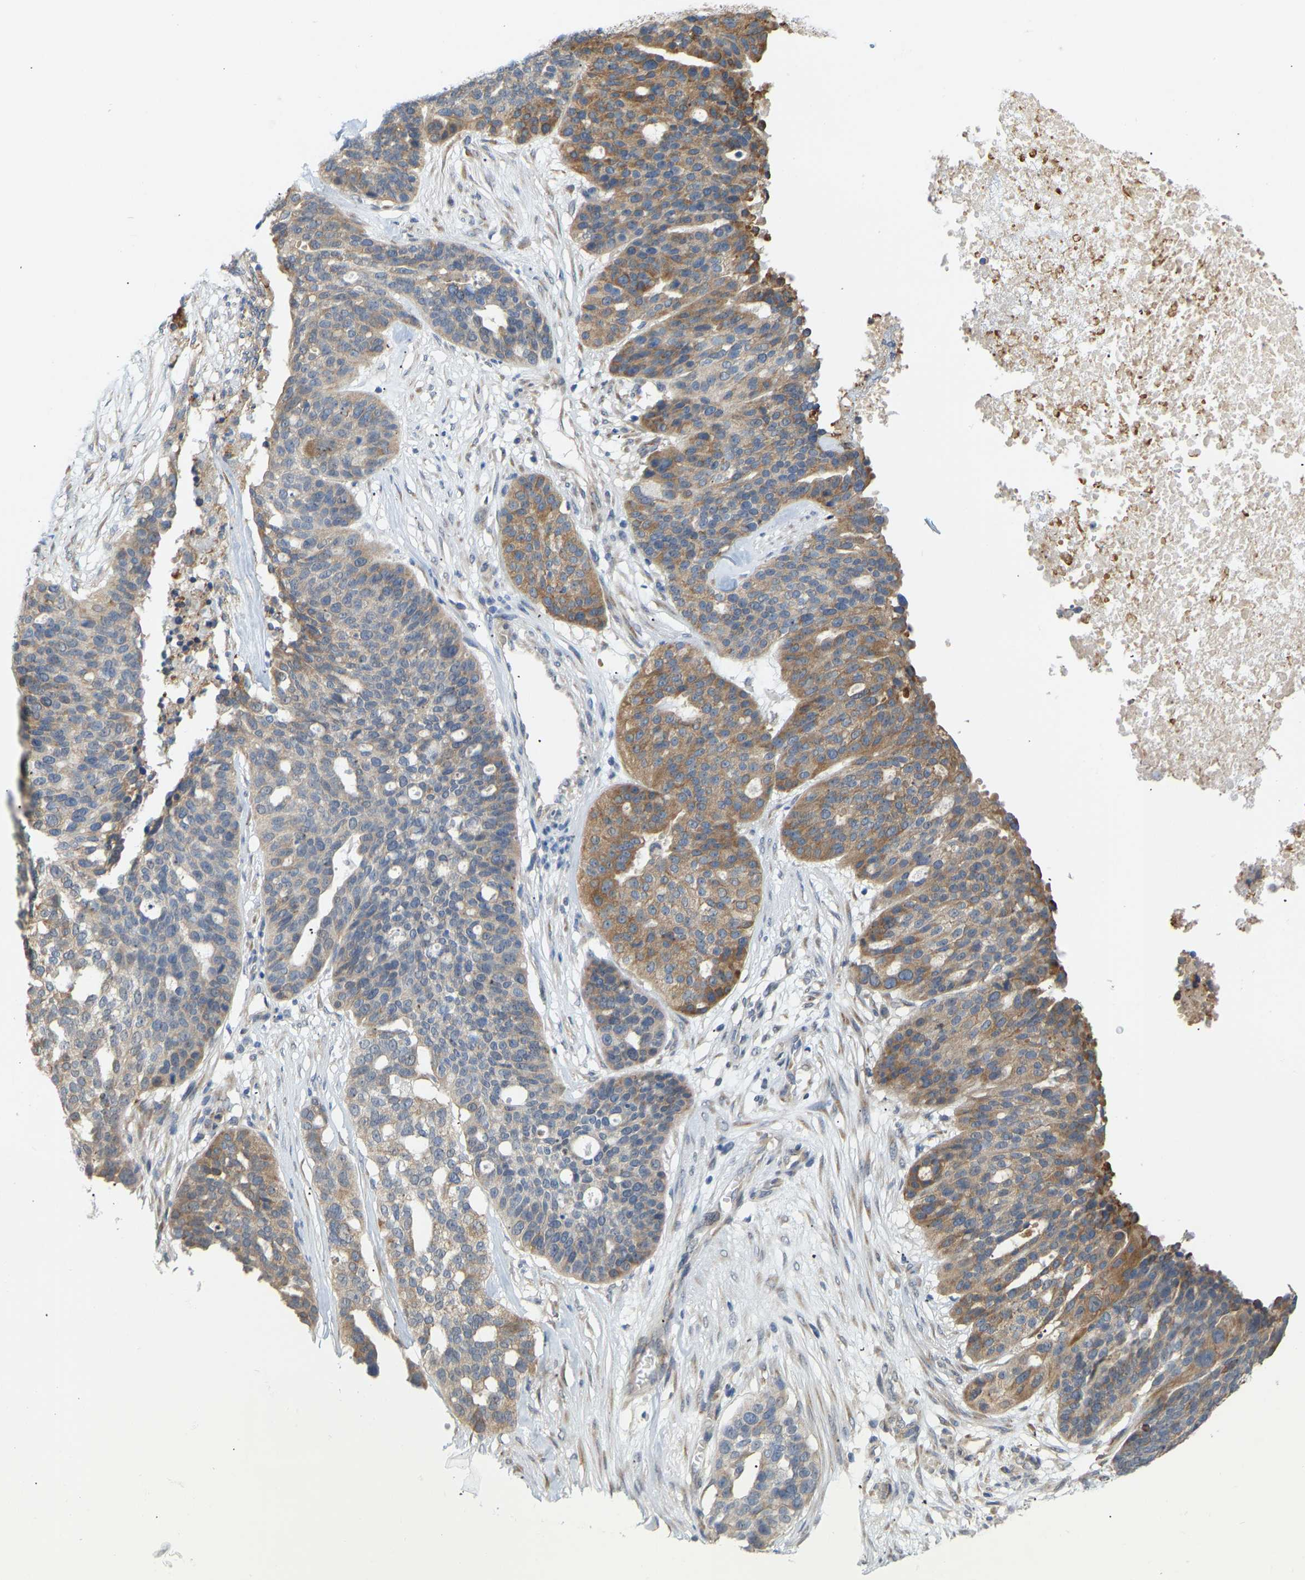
{"staining": {"intensity": "moderate", "quantity": "25%-75%", "location": "cytoplasmic/membranous"}, "tissue": "ovarian cancer", "cell_type": "Tumor cells", "image_type": "cancer", "snomed": [{"axis": "morphology", "description": "Cystadenocarcinoma, serous, NOS"}, {"axis": "topography", "description": "Ovary"}], "caption": "Moderate cytoplasmic/membranous staining for a protein is identified in about 25%-75% of tumor cells of ovarian cancer (serous cystadenocarcinoma) using immunohistochemistry.", "gene": "BEND3", "patient": {"sex": "female", "age": 59}}